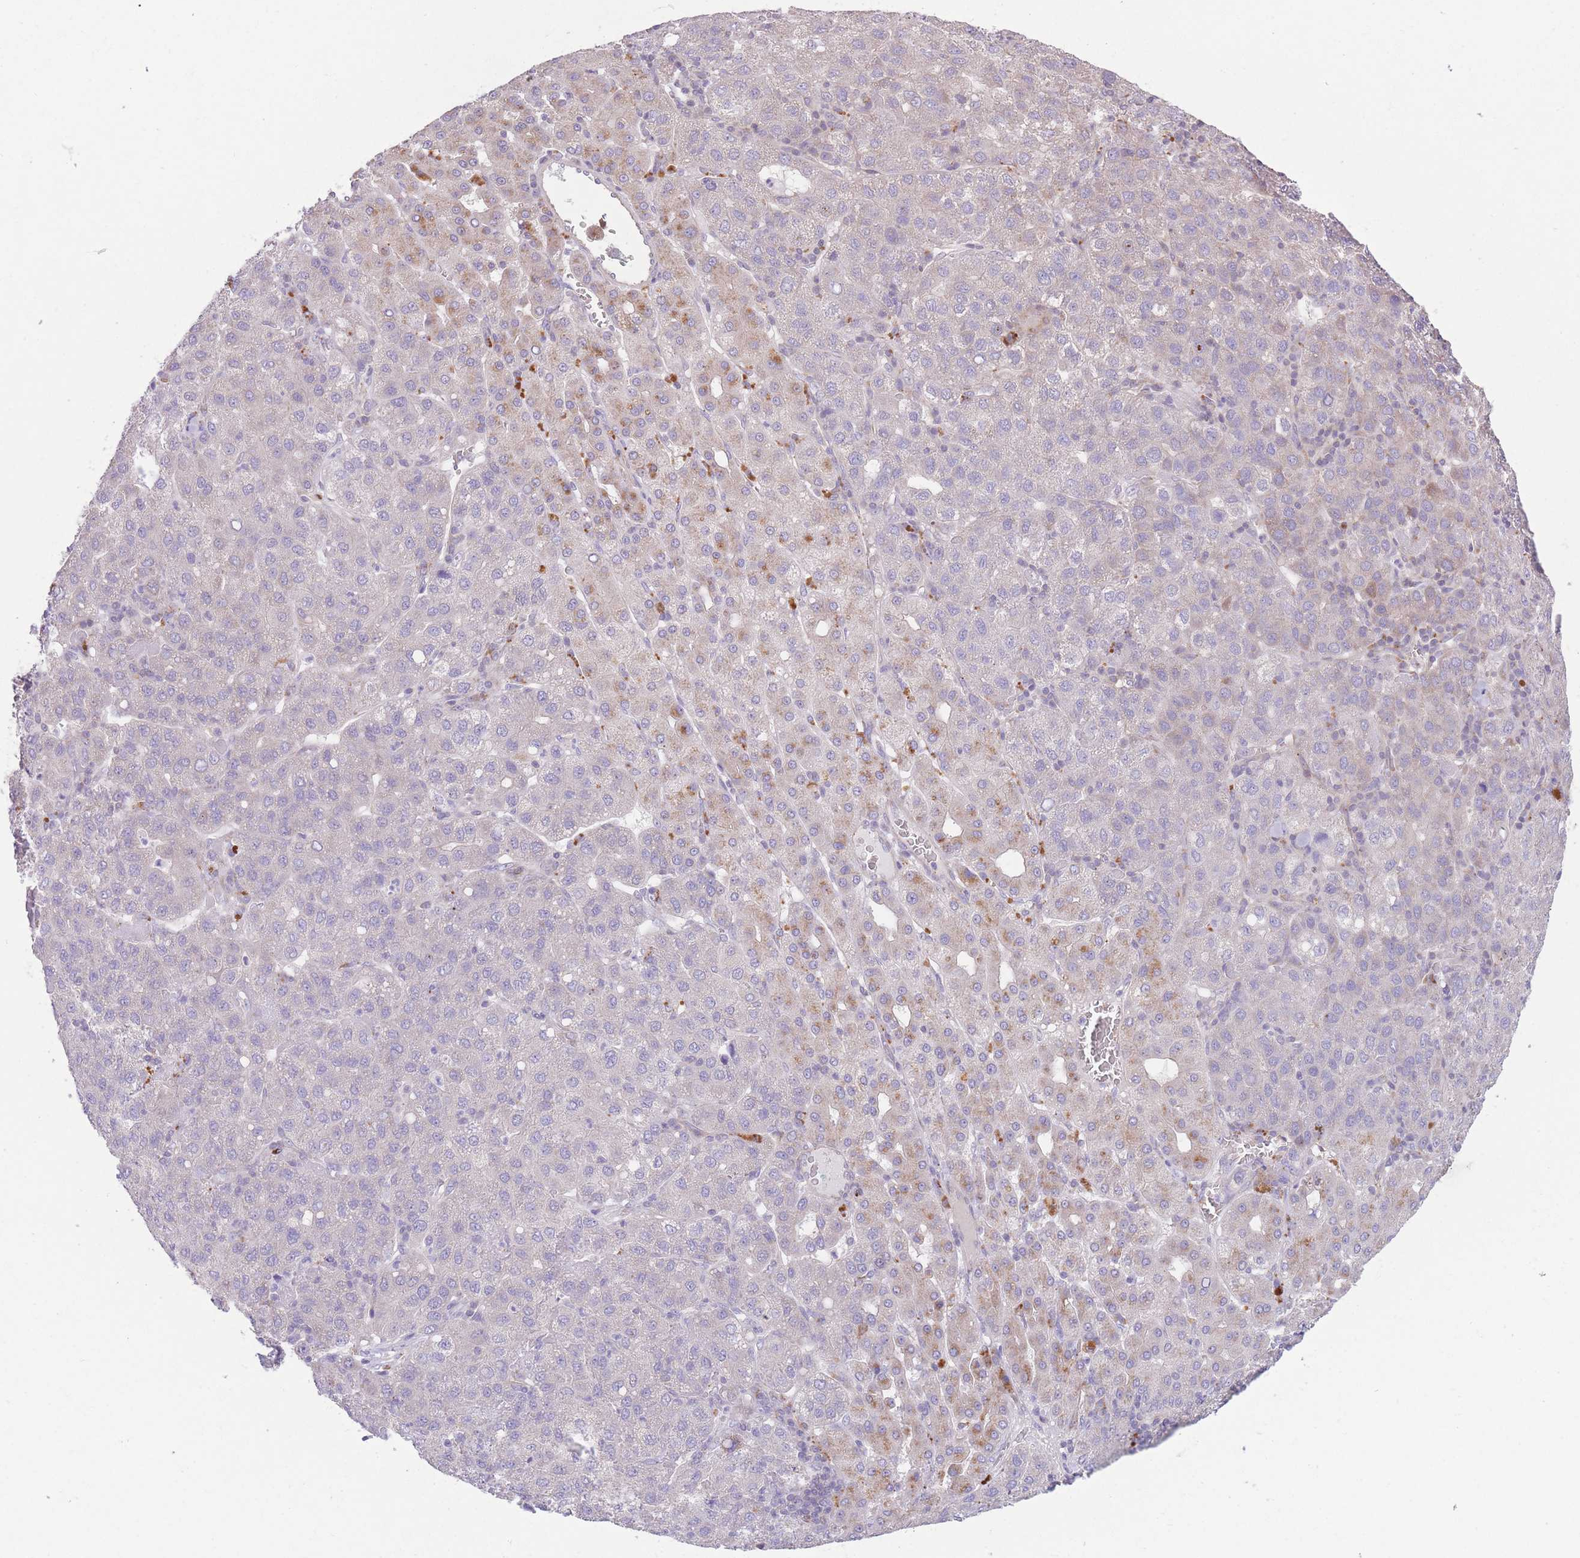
{"staining": {"intensity": "moderate", "quantity": "<25%", "location": "cytoplasmic/membranous"}, "tissue": "liver cancer", "cell_type": "Tumor cells", "image_type": "cancer", "snomed": [{"axis": "morphology", "description": "Carcinoma, Hepatocellular, NOS"}, {"axis": "topography", "description": "Liver"}], "caption": "DAB immunohistochemical staining of human hepatocellular carcinoma (liver) shows moderate cytoplasmic/membranous protein expression in about <25% of tumor cells.", "gene": "BOLA2B", "patient": {"sex": "male", "age": 65}}